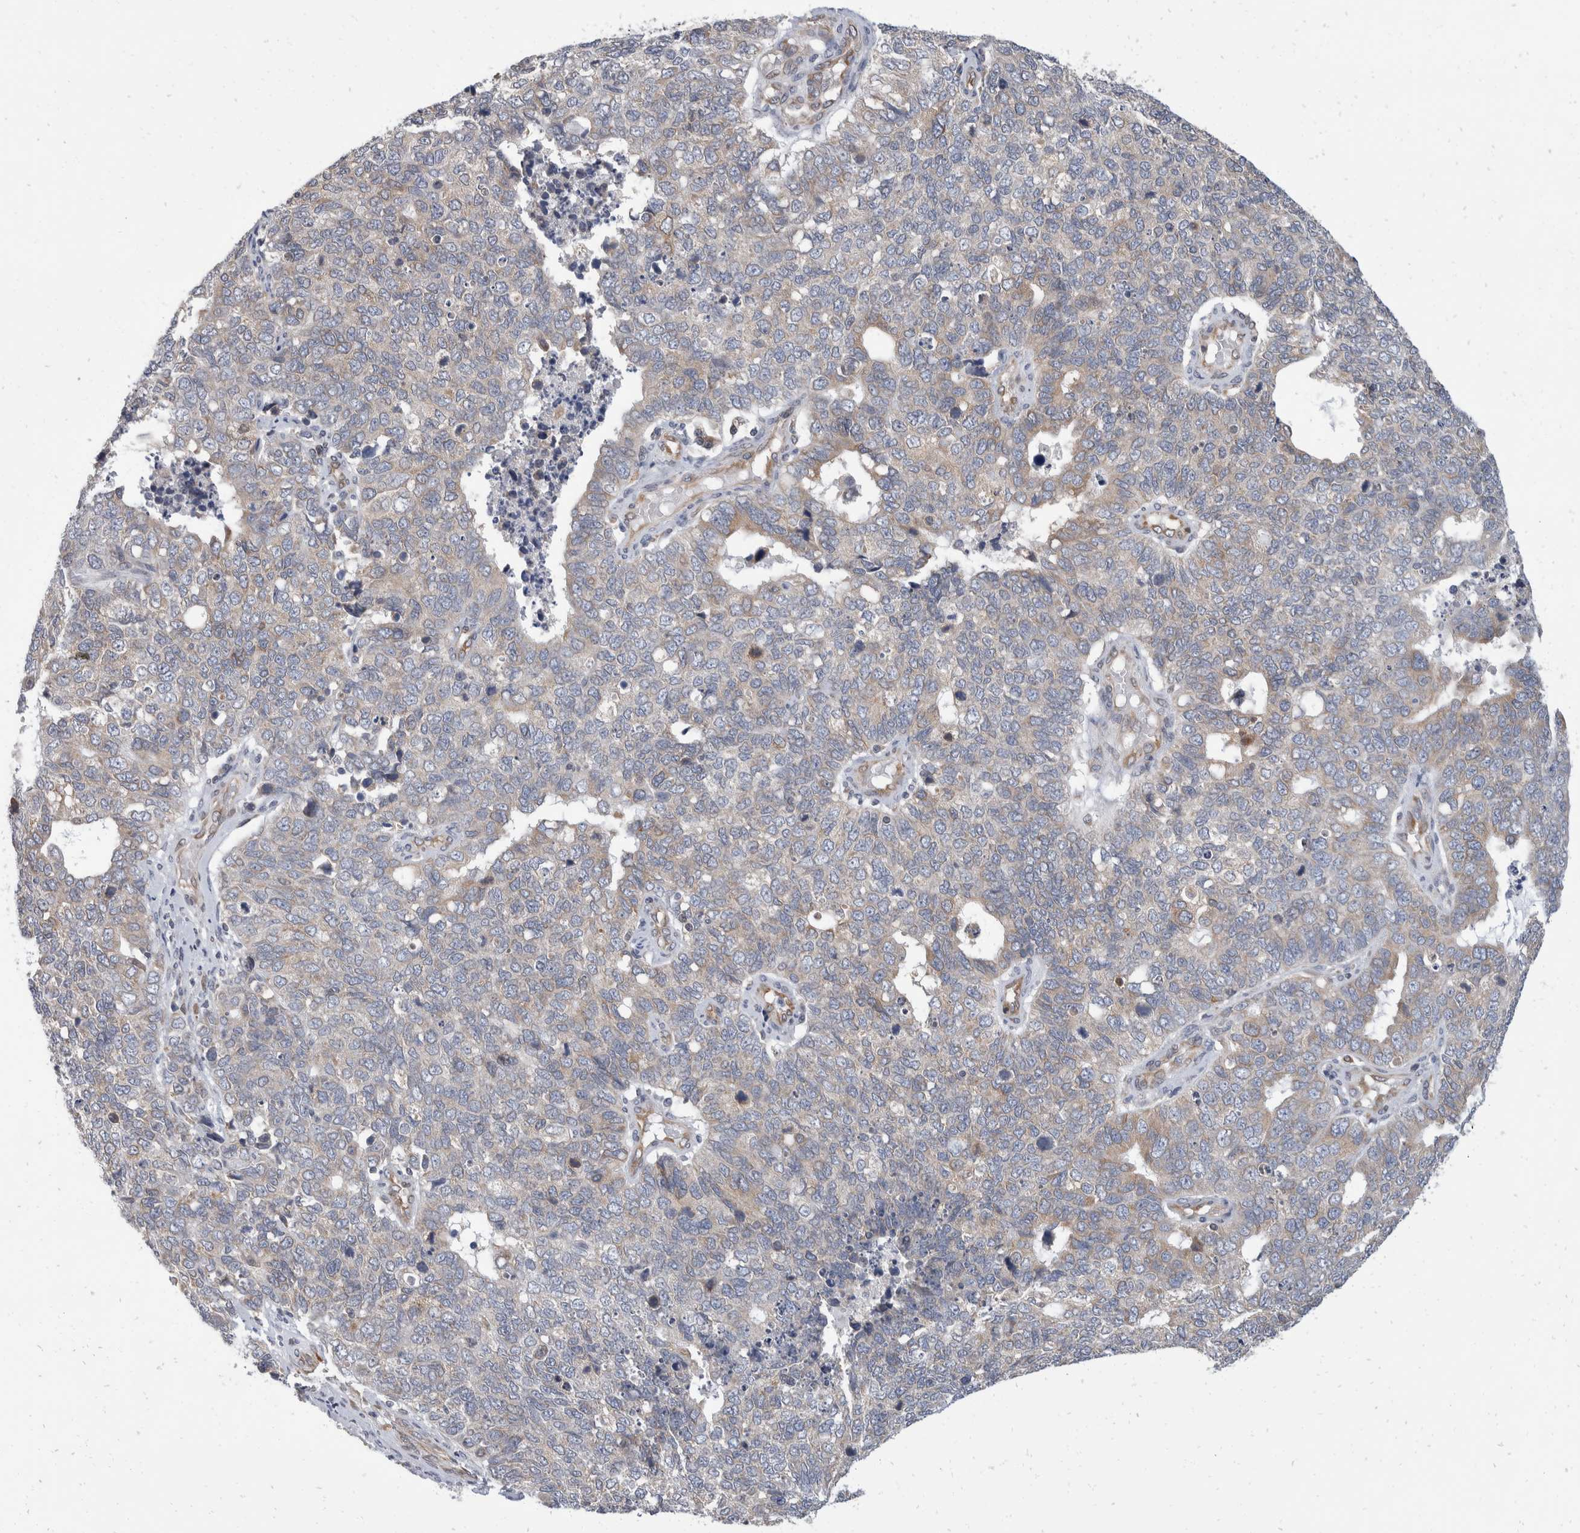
{"staining": {"intensity": "moderate", "quantity": "<25%", "location": "cytoplasmic/membranous"}, "tissue": "cervical cancer", "cell_type": "Tumor cells", "image_type": "cancer", "snomed": [{"axis": "morphology", "description": "Squamous cell carcinoma, NOS"}, {"axis": "topography", "description": "Cervix"}], "caption": "A low amount of moderate cytoplasmic/membranous expression is seen in about <25% of tumor cells in cervical squamous cell carcinoma tissue. The staining is performed using DAB brown chromogen to label protein expression. The nuclei are counter-stained blue using hematoxylin.", "gene": "TMEM245", "patient": {"sex": "female", "age": 63}}